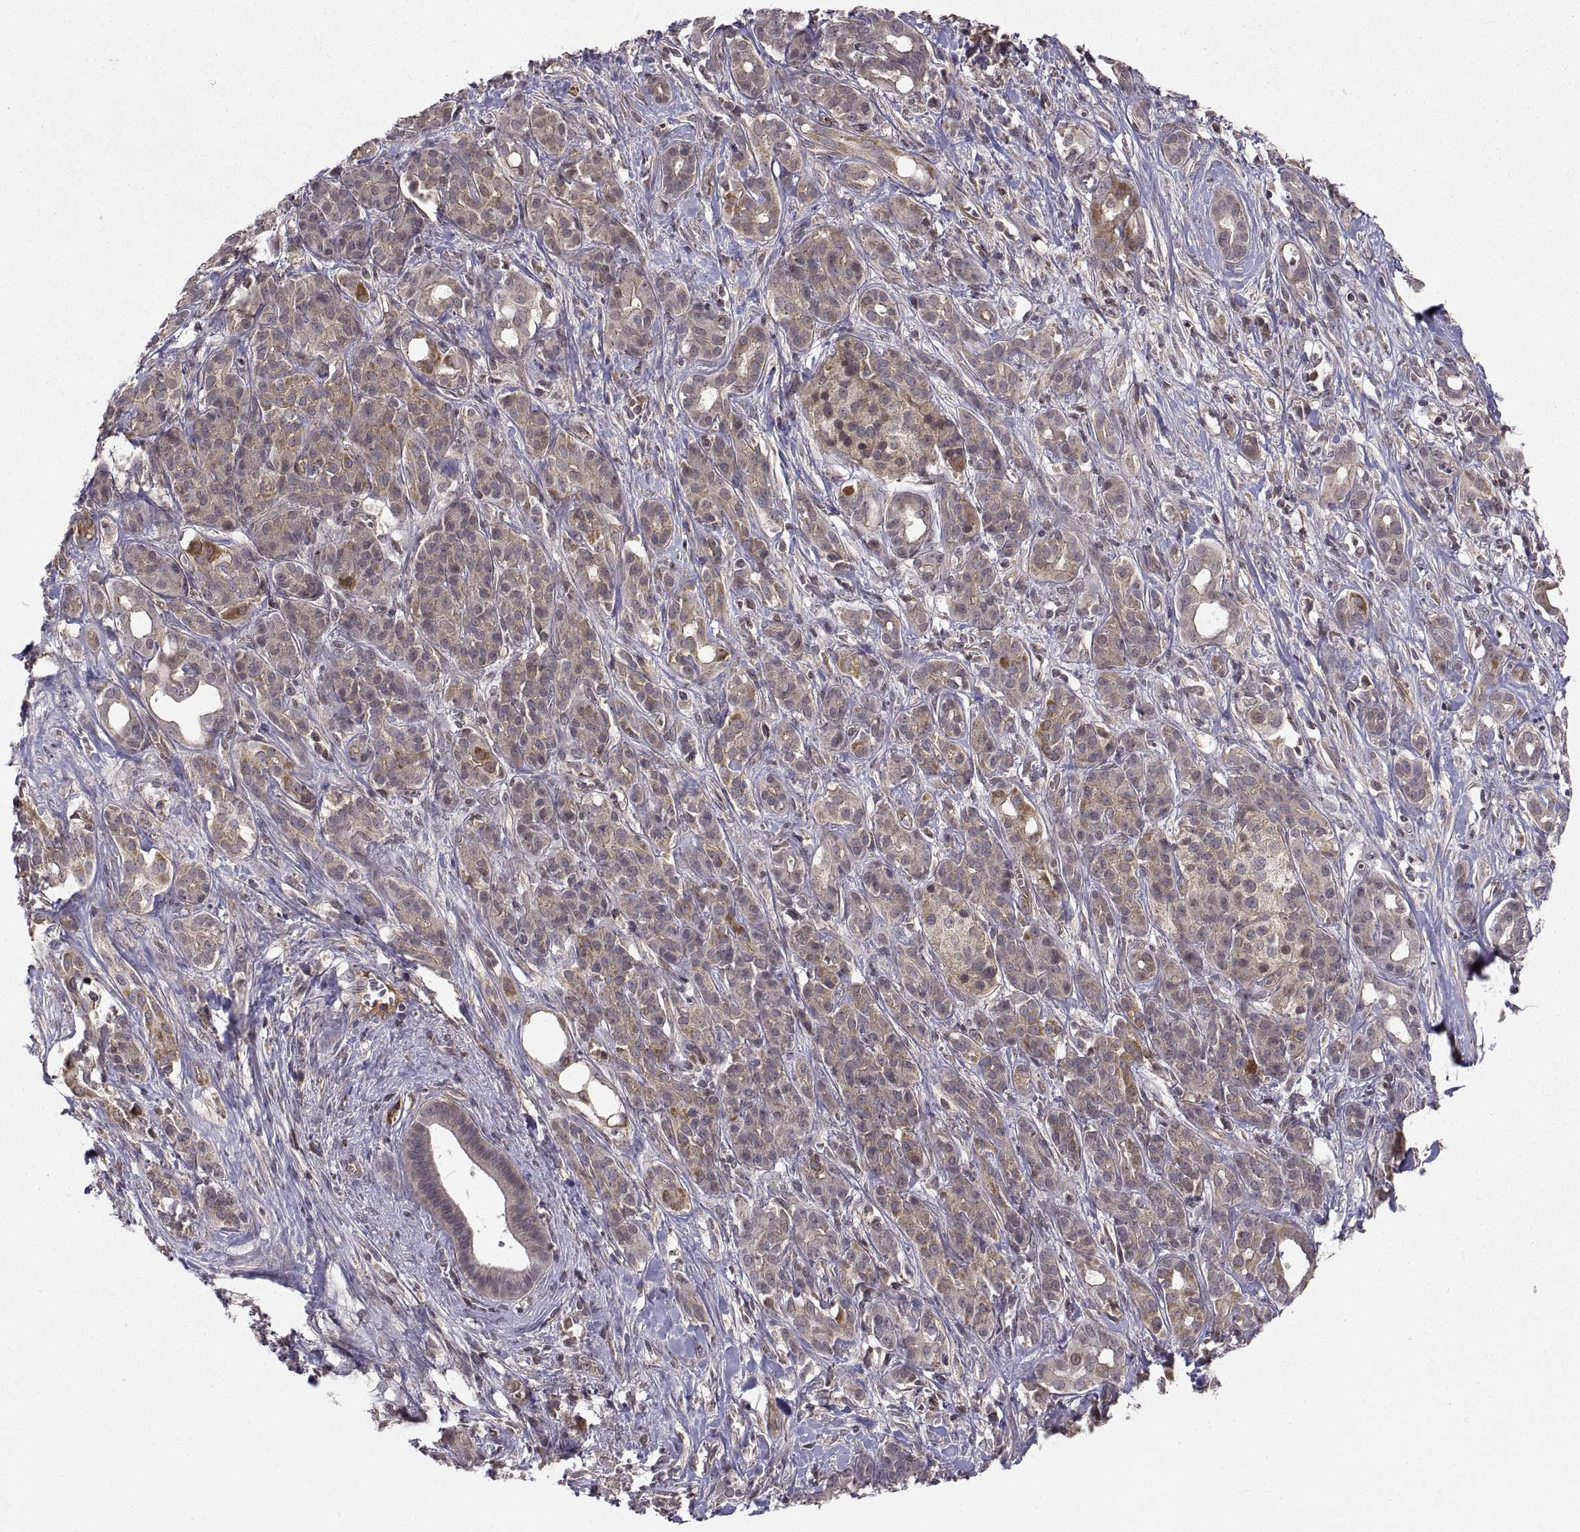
{"staining": {"intensity": "moderate", "quantity": "<25%", "location": "cytoplasmic/membranous"}, "tissue": "pancreatic cancer", "cell_type": "Tumor cells", "image_type": "cancer", "snomed": [{"axis": "morphology", "description": "Adenocarcinoma, NOS"}, {"axis": "topography", "description": "Pancreas"}], "caption": "Moderate cytoplasmic/membranous expression is appreciated in approximately <25% of tumor cells in pancreatic cancer. Nuclei are stained in blue.", "gene": "ABL2", "patient": {"sex": "male", "age": 61}}